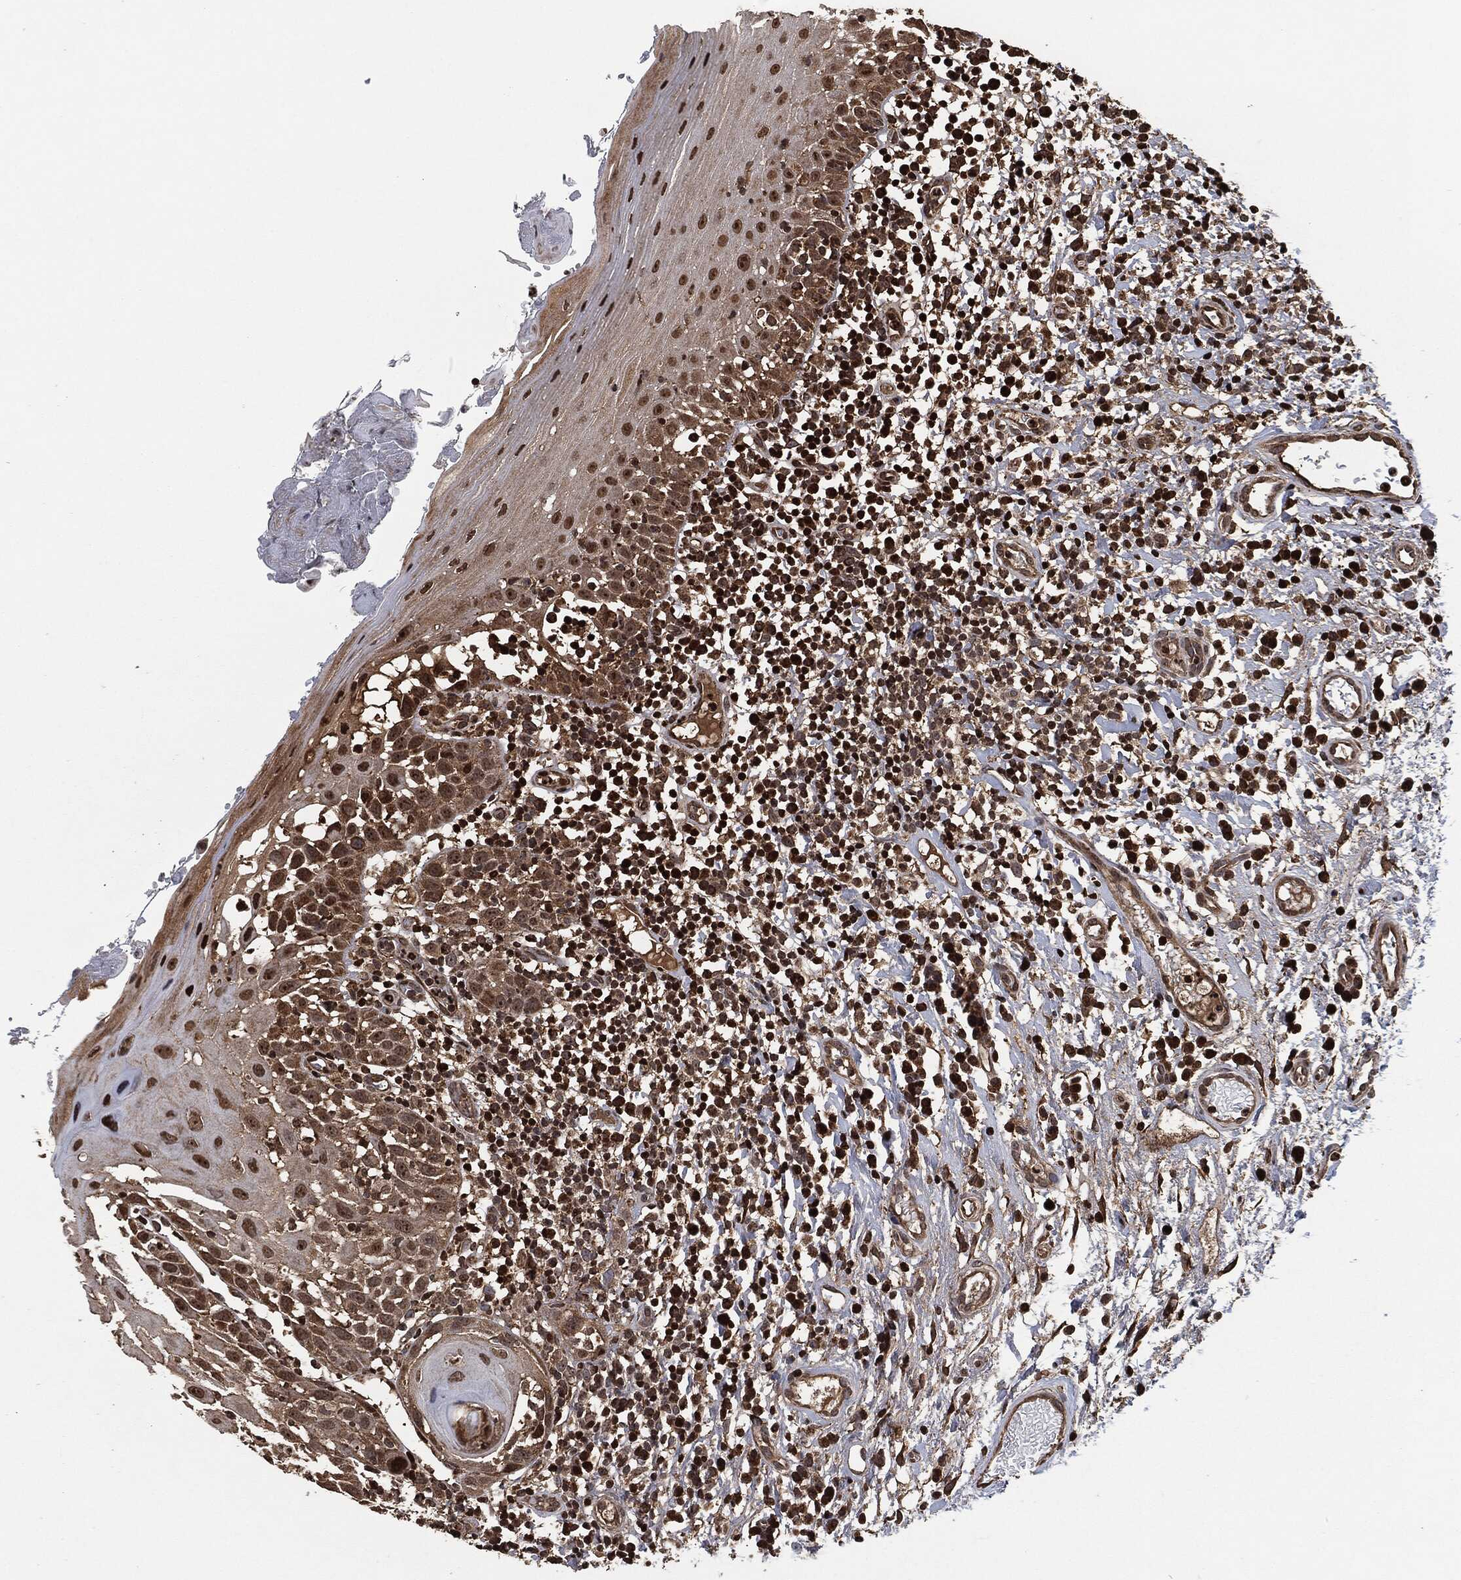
{"staining": {"intensity": "strong", "quantity": "25%-75%", "location": "cytoplasmic/membranous,nuclear"}, "tissue": "oral mucosa", "cell_type": "Squamous epithelial cells", "image_type": "normal", "snomed": [{"axis": "morphology", "description": "Normal tissue, NOS"}, {"axis": "morphology", "description": "Squamous cell carcinoma, NOS"}, {"axis": "topography", "description": "Oral tissue"}, {"axis": "topography", "description": "Tounge, NOS"}, {"axis": "topography", "description": "Head-Neck"}], "caption": "Immunohistochemical staining of normal human oral mucosa reveals 25%-75% levels of strong cytoplasmic/membranous,nuclear protein expression in about 25%-75% of squamous epithelial cells. (IHC, brightfield microscopy, high magnification).", "gene": "SNAI1", "patient": {"sex": "female", "age": 80}}